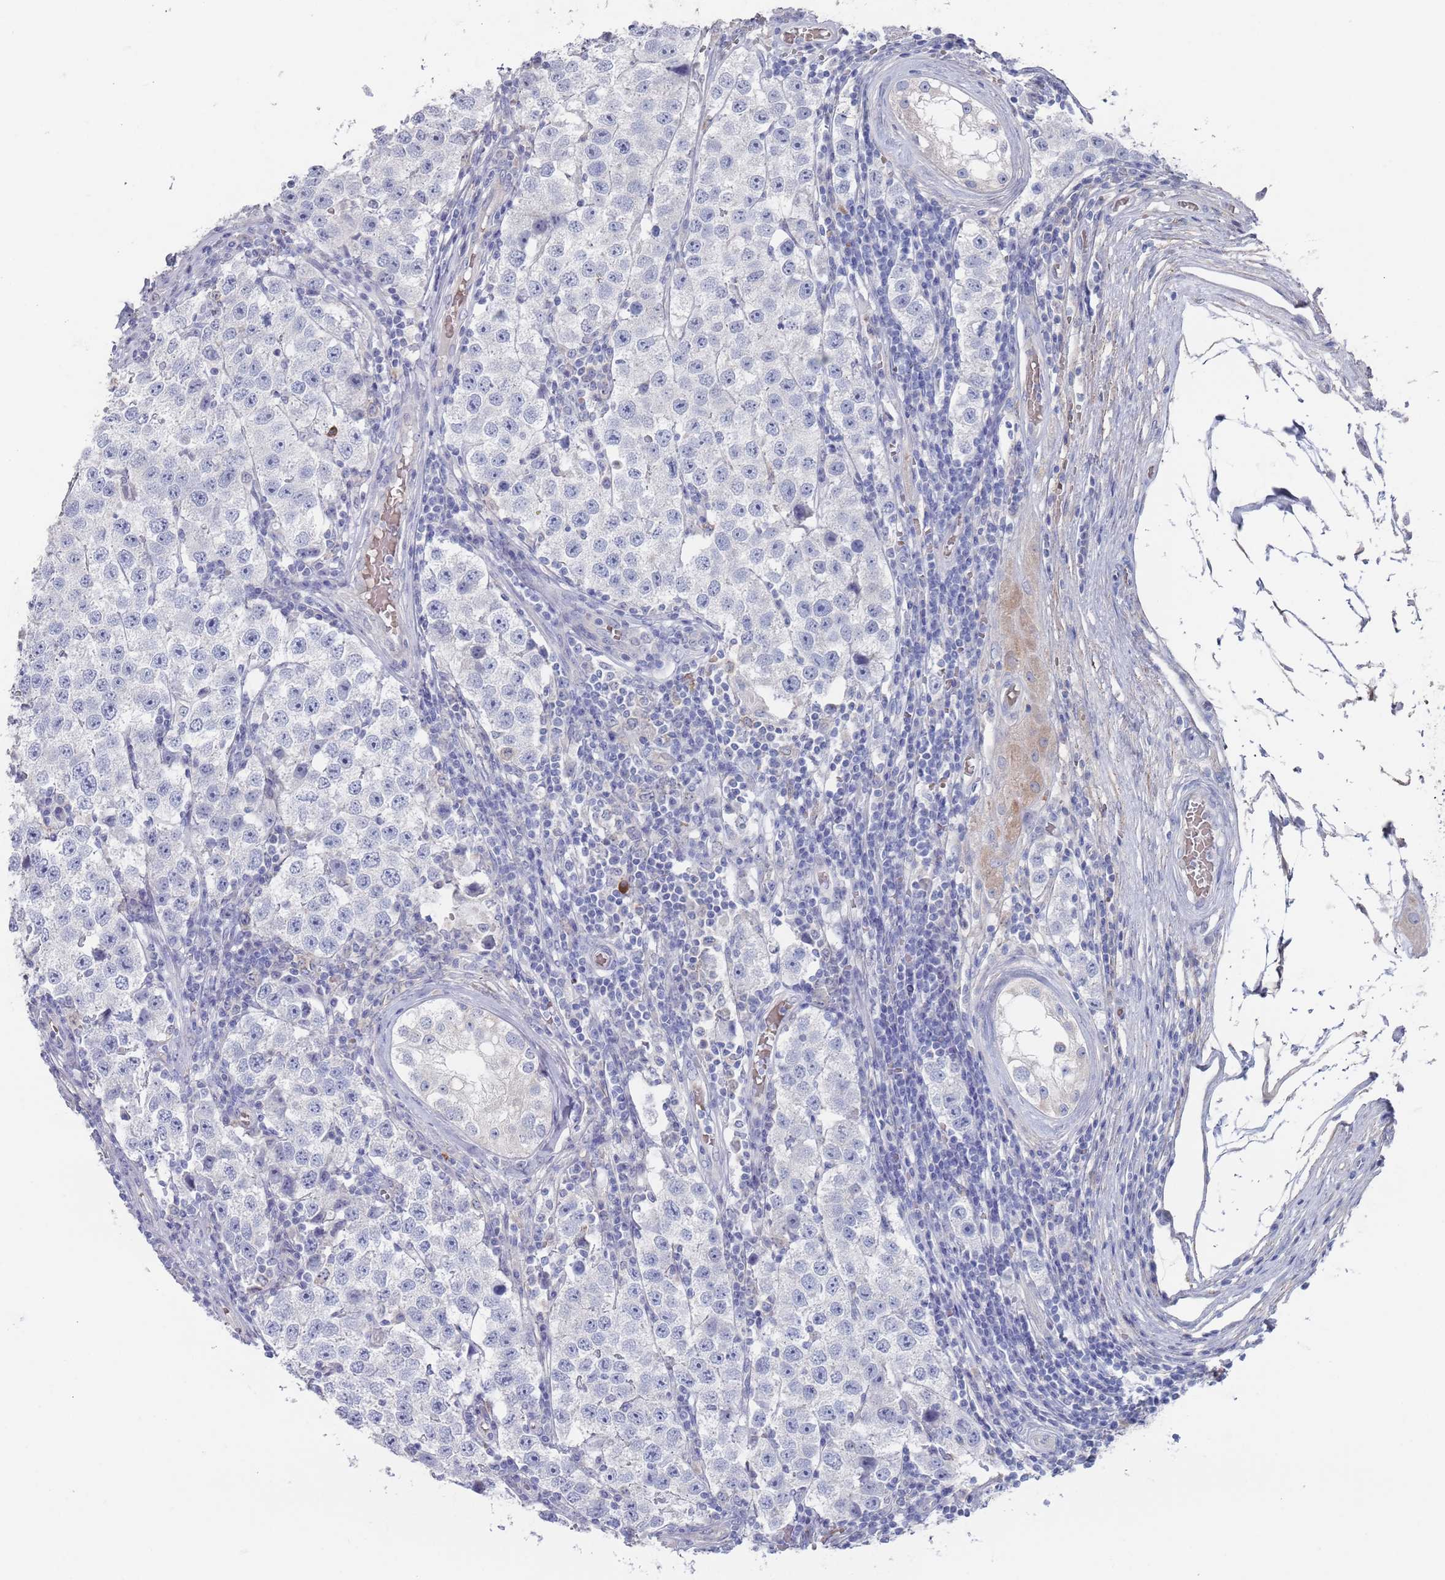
{"staining": {"intensity": "negative", "quantity": "none", "location": "none"}, "tissue": "testis cancer", "cell_type": "Tumor cells", "image_type": "cancer", "snomed": [{"axis": "morphology", "description": "Seminoma, NOS"}, {"axis": "topography", "description": "Testis"}], "caption": "The immunohistochemistry (IHC) histopathology image has no significant positivity in tumor cells of testis cancer (seminoma) tissue. (Stains: DAB (3,3'-diaminobenzidine) immunohistochemistry with hematoxylin counter stain, Microscopy: brightfield microscopy at high magnification).", "gene": "TMCO3", "patient": {"sex": "male", "age": 34}}